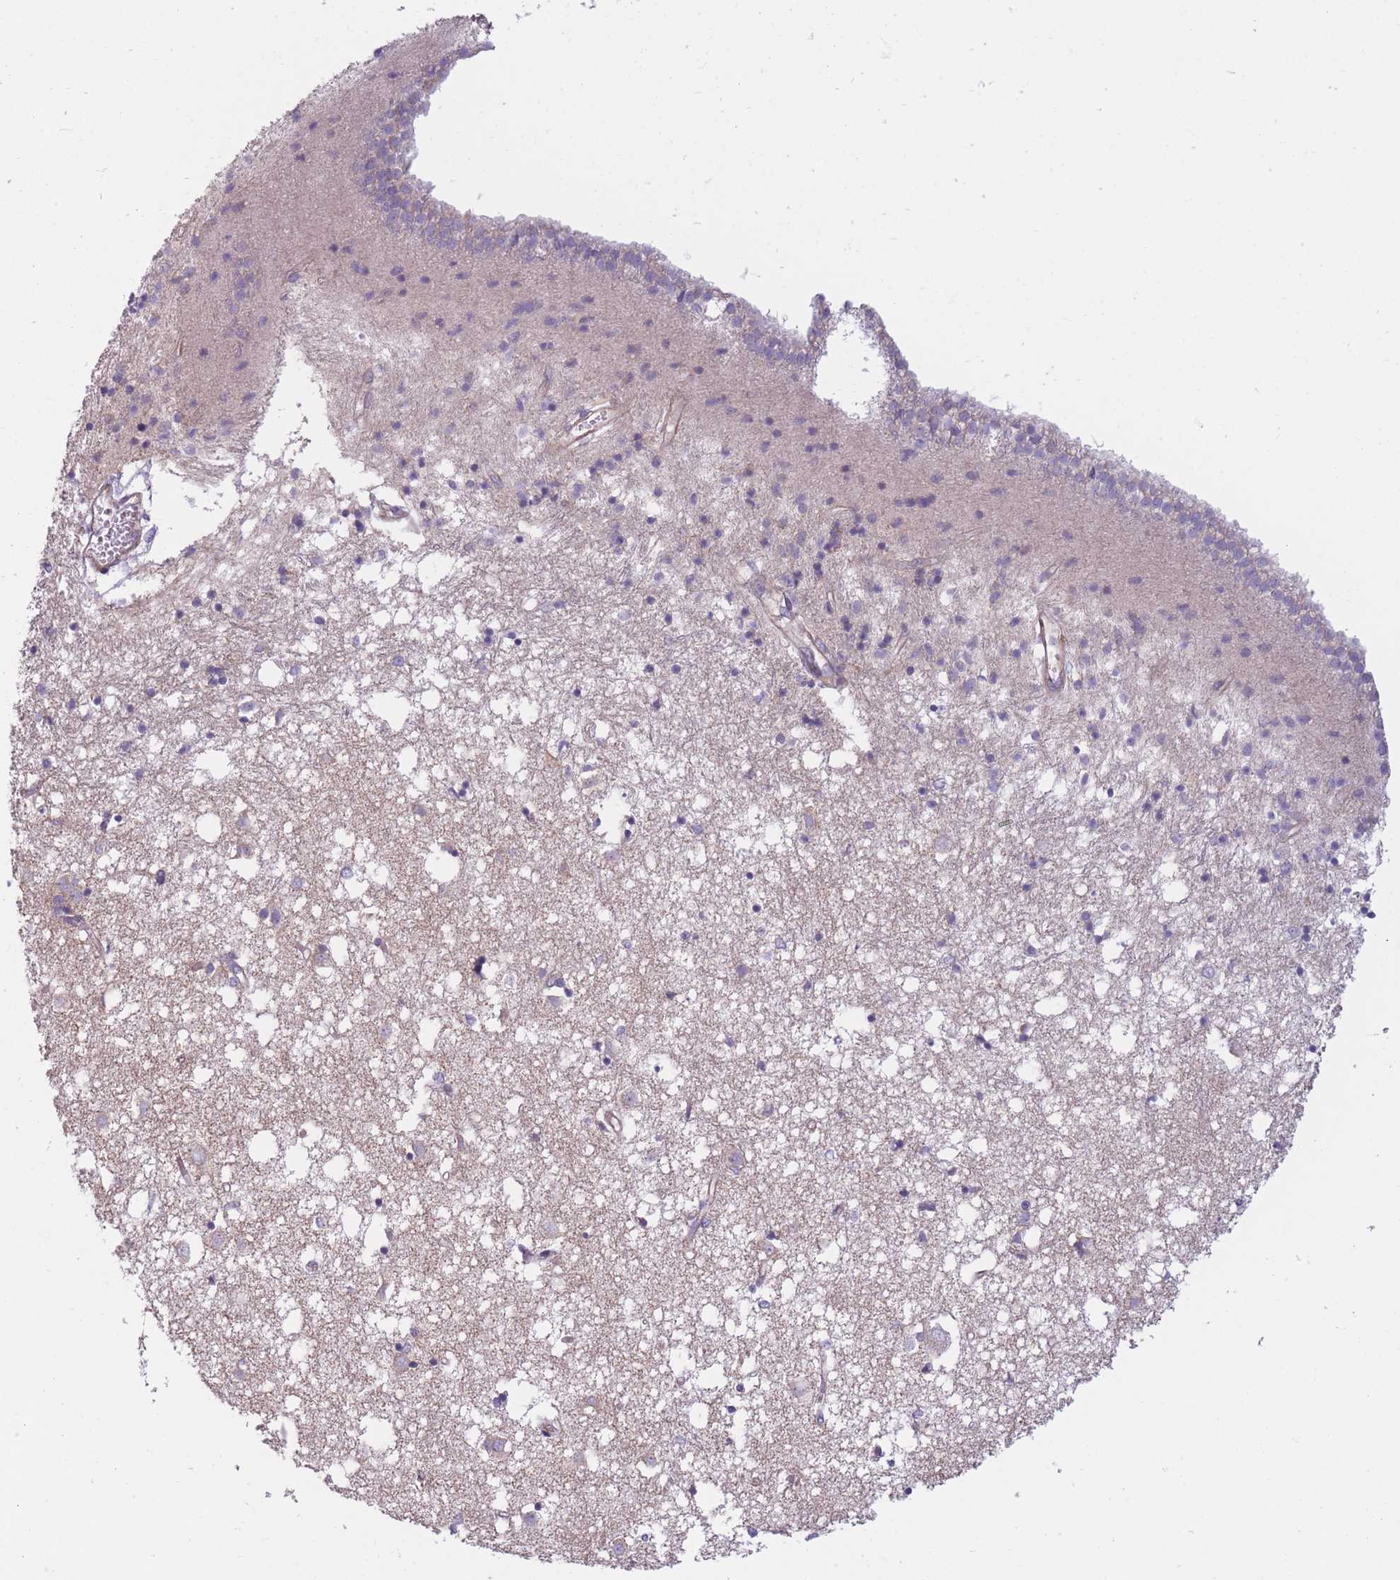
{"staining": {"intensity": "negative", "quantity": "none", "location": "none"}, "tissue": "caudate", "cell_type": "Glial cells", "image_type": "normal", "snomed": [{"axis": "morphology", "description": "Normal tissue, NOS"}, {"axis": "topography", "description": "Lateral ventricle wall"}], "caption": "The micrograph shows no staining of glial cells in normal caudate.", "gene": "SERPINB3", "patient": {"sex": "male", "age": 70}}